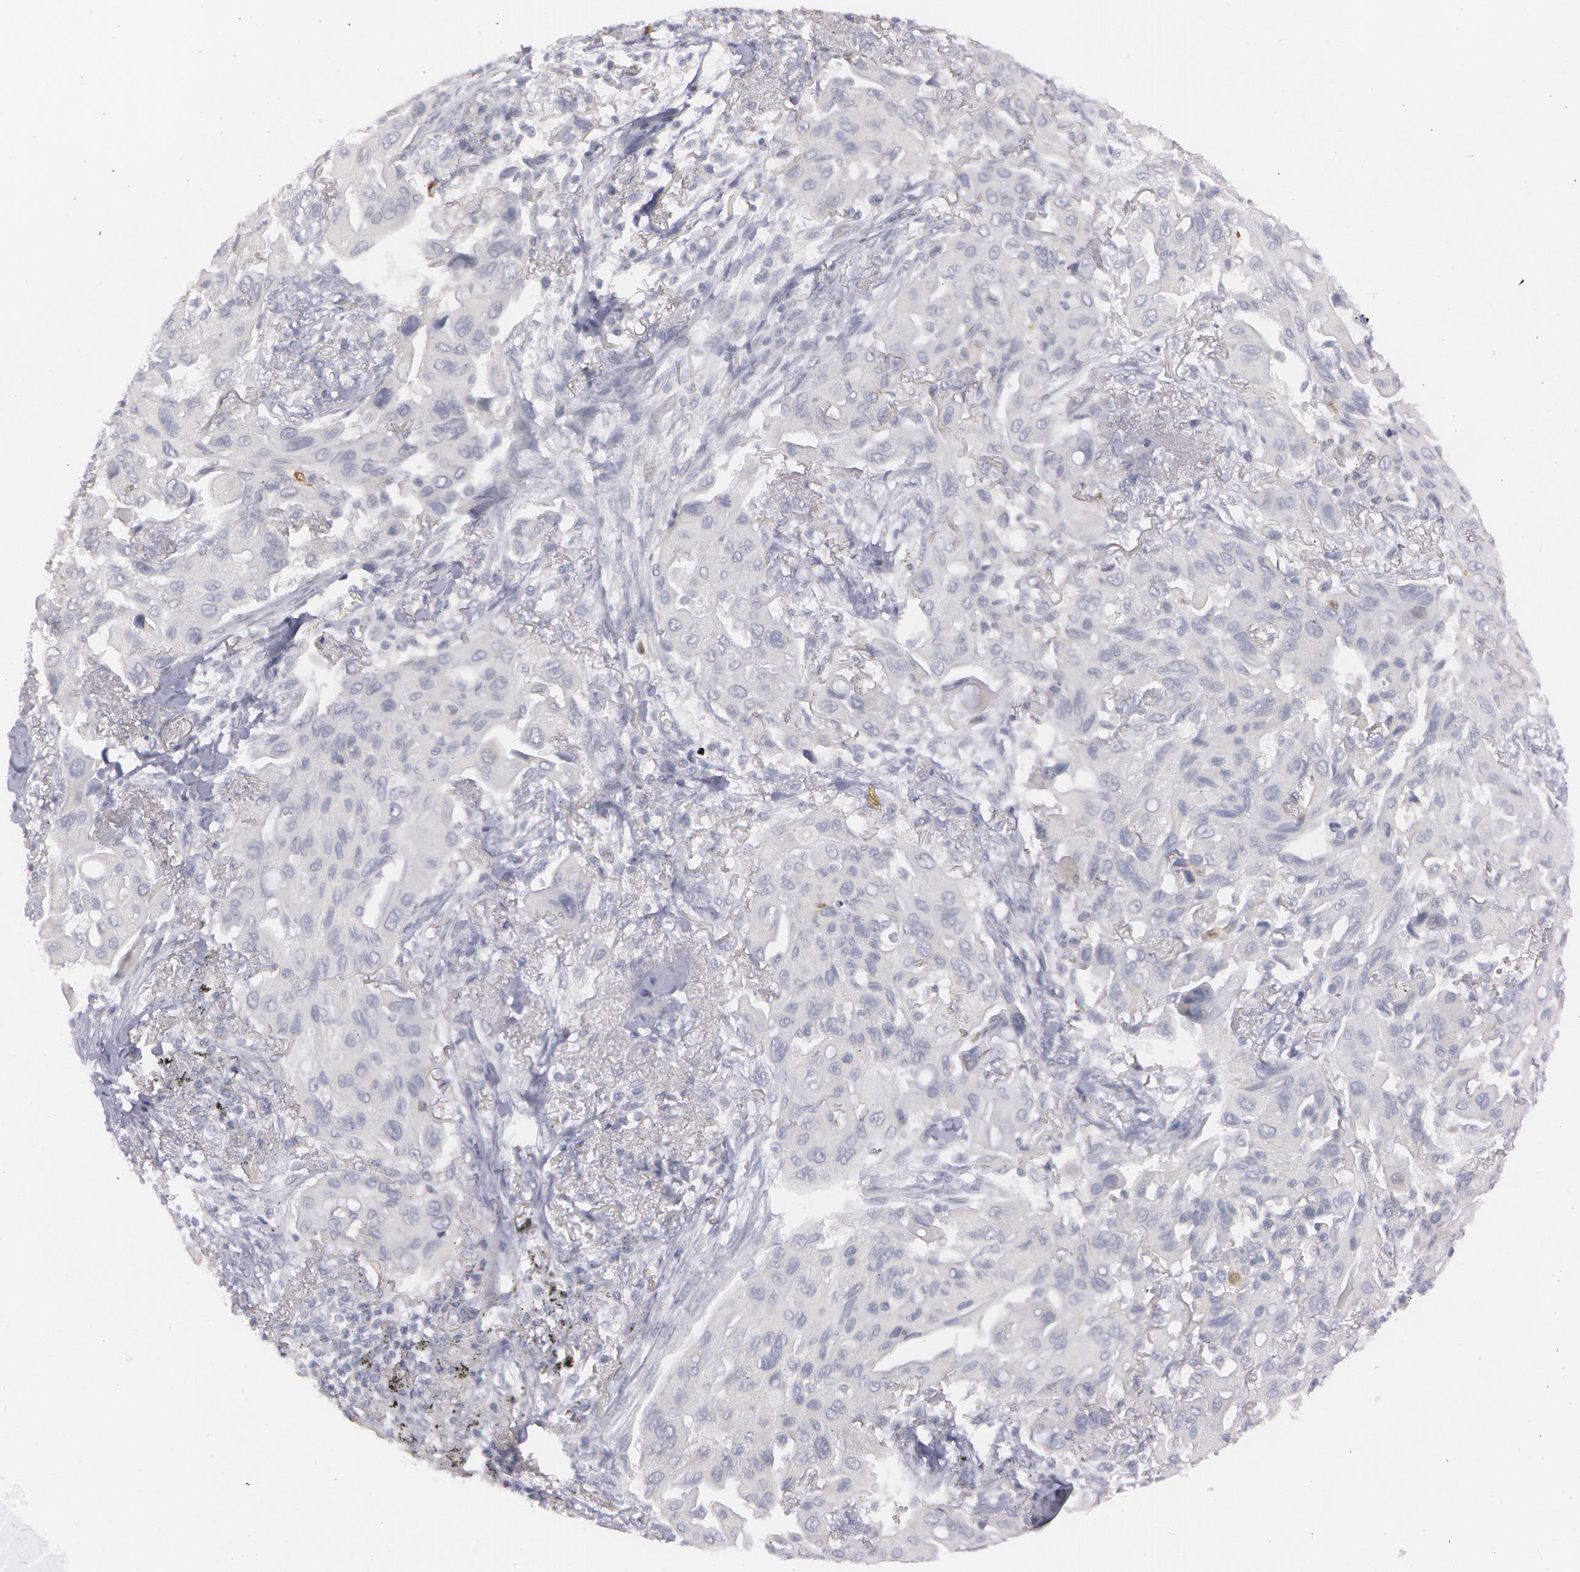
{"staining": {"intensity": "negative", "quantity": "none", "location": "none"}, "tissue": "lung cancer", "cell_type": "Tumor cells", "image_type": "cancer", "snomed": [{"axis": "morphology", "description": "Adenocarcinoma, NOS"}, {"axis": "topography", "description": "Lung"}], "caption": "Immunohistochemistry (IHC) of human adenocarcinoma (lung) shows no staining in tumor cells.", "gene": "IL1RN", "patient": {"sex": "male", "age": 68}}